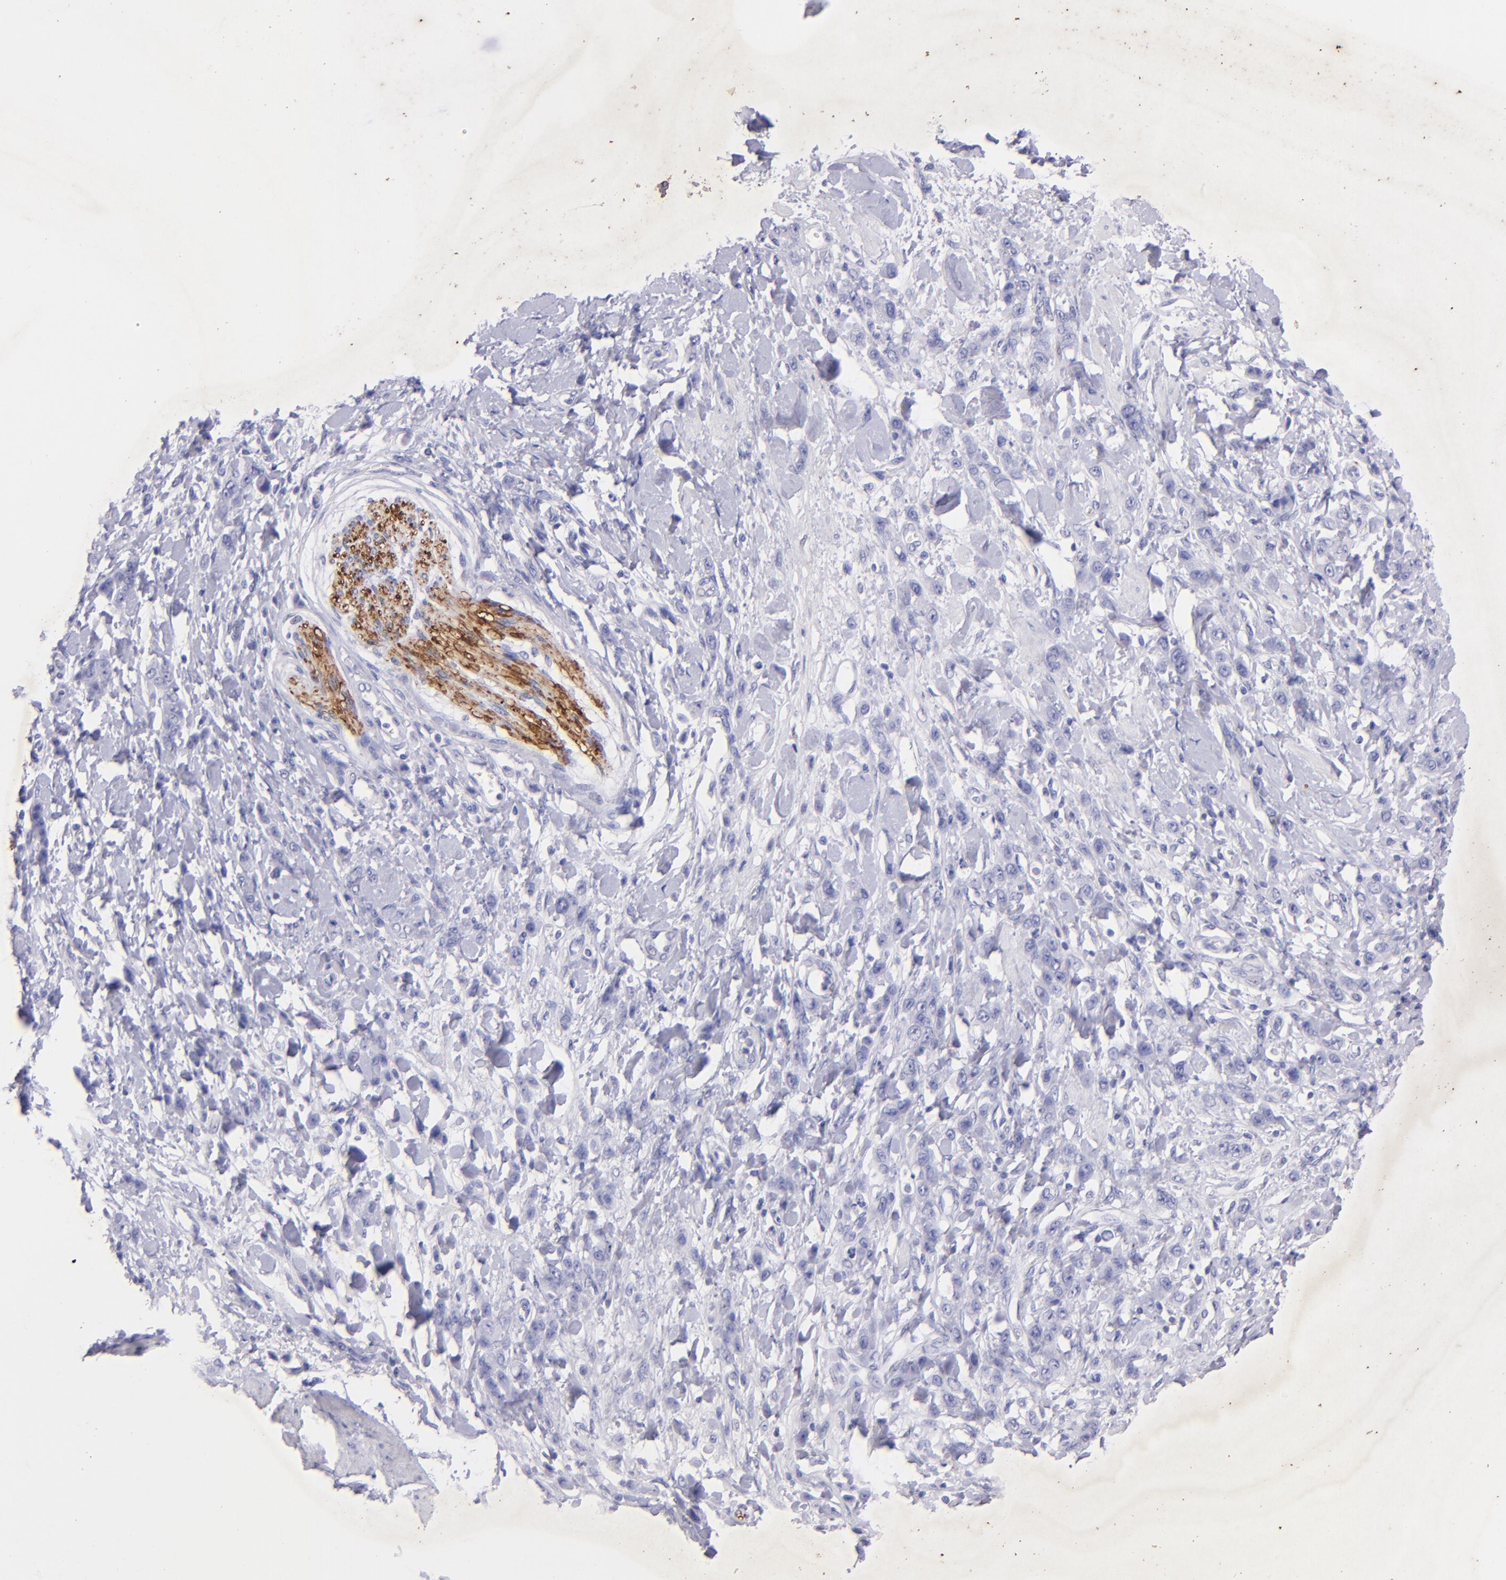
{"staining": {"intensity": "negative", "quantity": "none", "location": "none"}, "tissue": "stomach cancer", "cell_type": "Tumor cells", "image_type": "cancer", "snomed": [{"axis": "morphology", "description": "Normal tissue, NOS"}, {"axis": "morphology", "description": "Adenocarcinoma, NOS"}, {"axis": "topography", "description": "Stomach"}], "caption": "DAB (3,3'-diaminobenzidine) immunohistochemical staining of human stomach adenocarcinoma reveals no significant expression in tumor cells.", "gene": "UCHL1", "patient": {"sex": "male", "age": 82}}